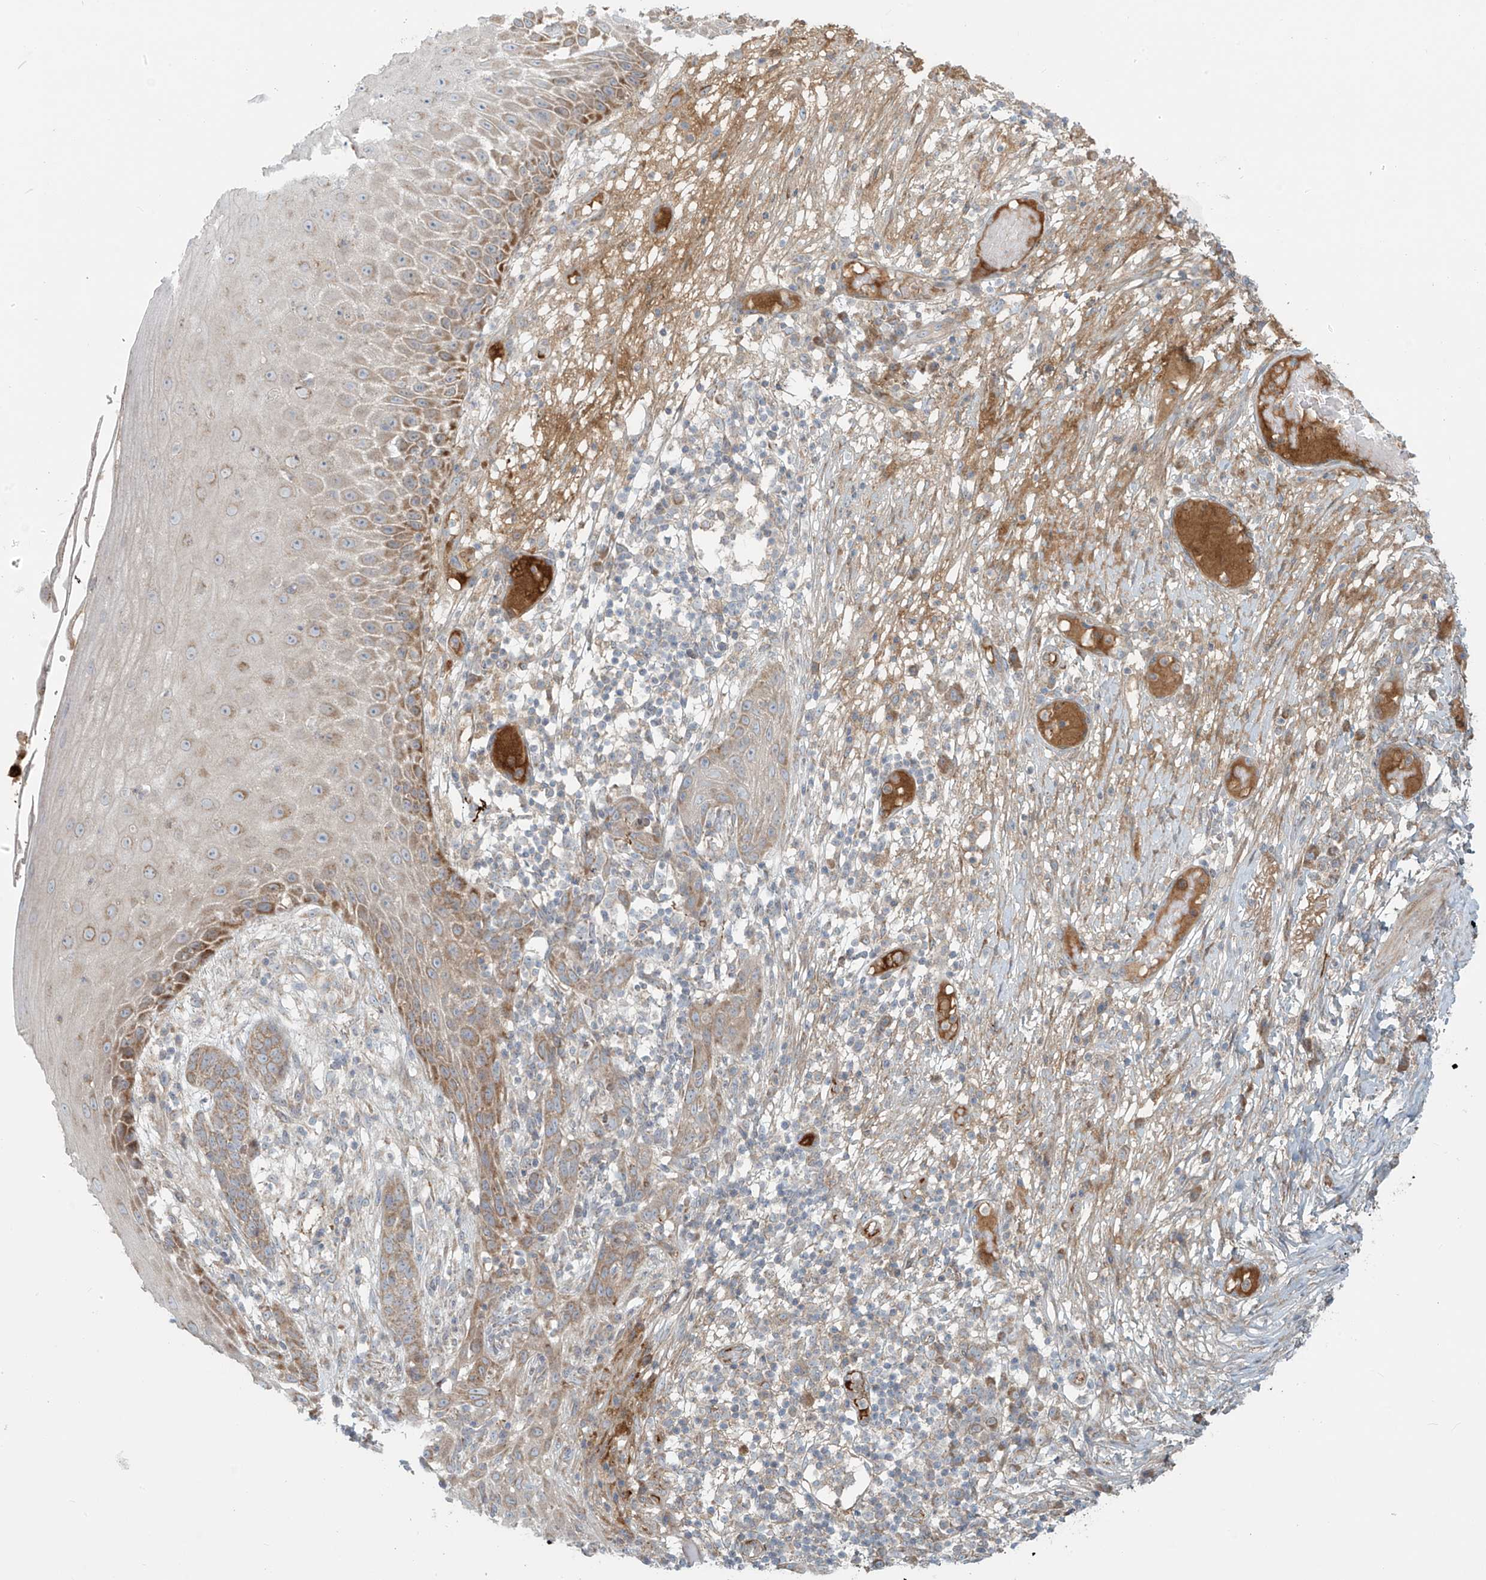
{"staining": {"intensity": "moderate", "quantity": ">75%", "location": "cytoplasmic/membranous"}, "tissue": "skin cancer", "cell_type": "Tumor cells", "image_type": "cancer", "snomed": [{"axis": "morphology", "description": "Normal tissue, NOS"}, {"axis": "morphology", "description": "Basal cell carcinoma"}, {"axis": "topography", "description": "Skin"}], "caption": "IHC image of neoplastic tissue: human skin cancer stained using immunohistochemistry (IHC) exhibits medium levels of moderate protein expression localized specifically in the cytoplasmic/membranous of tumor cells, appearing as a cytoplasmic/membranous brown color.", "gene": "LZTS3", "patient": {"sex": "male", "age": 64}}